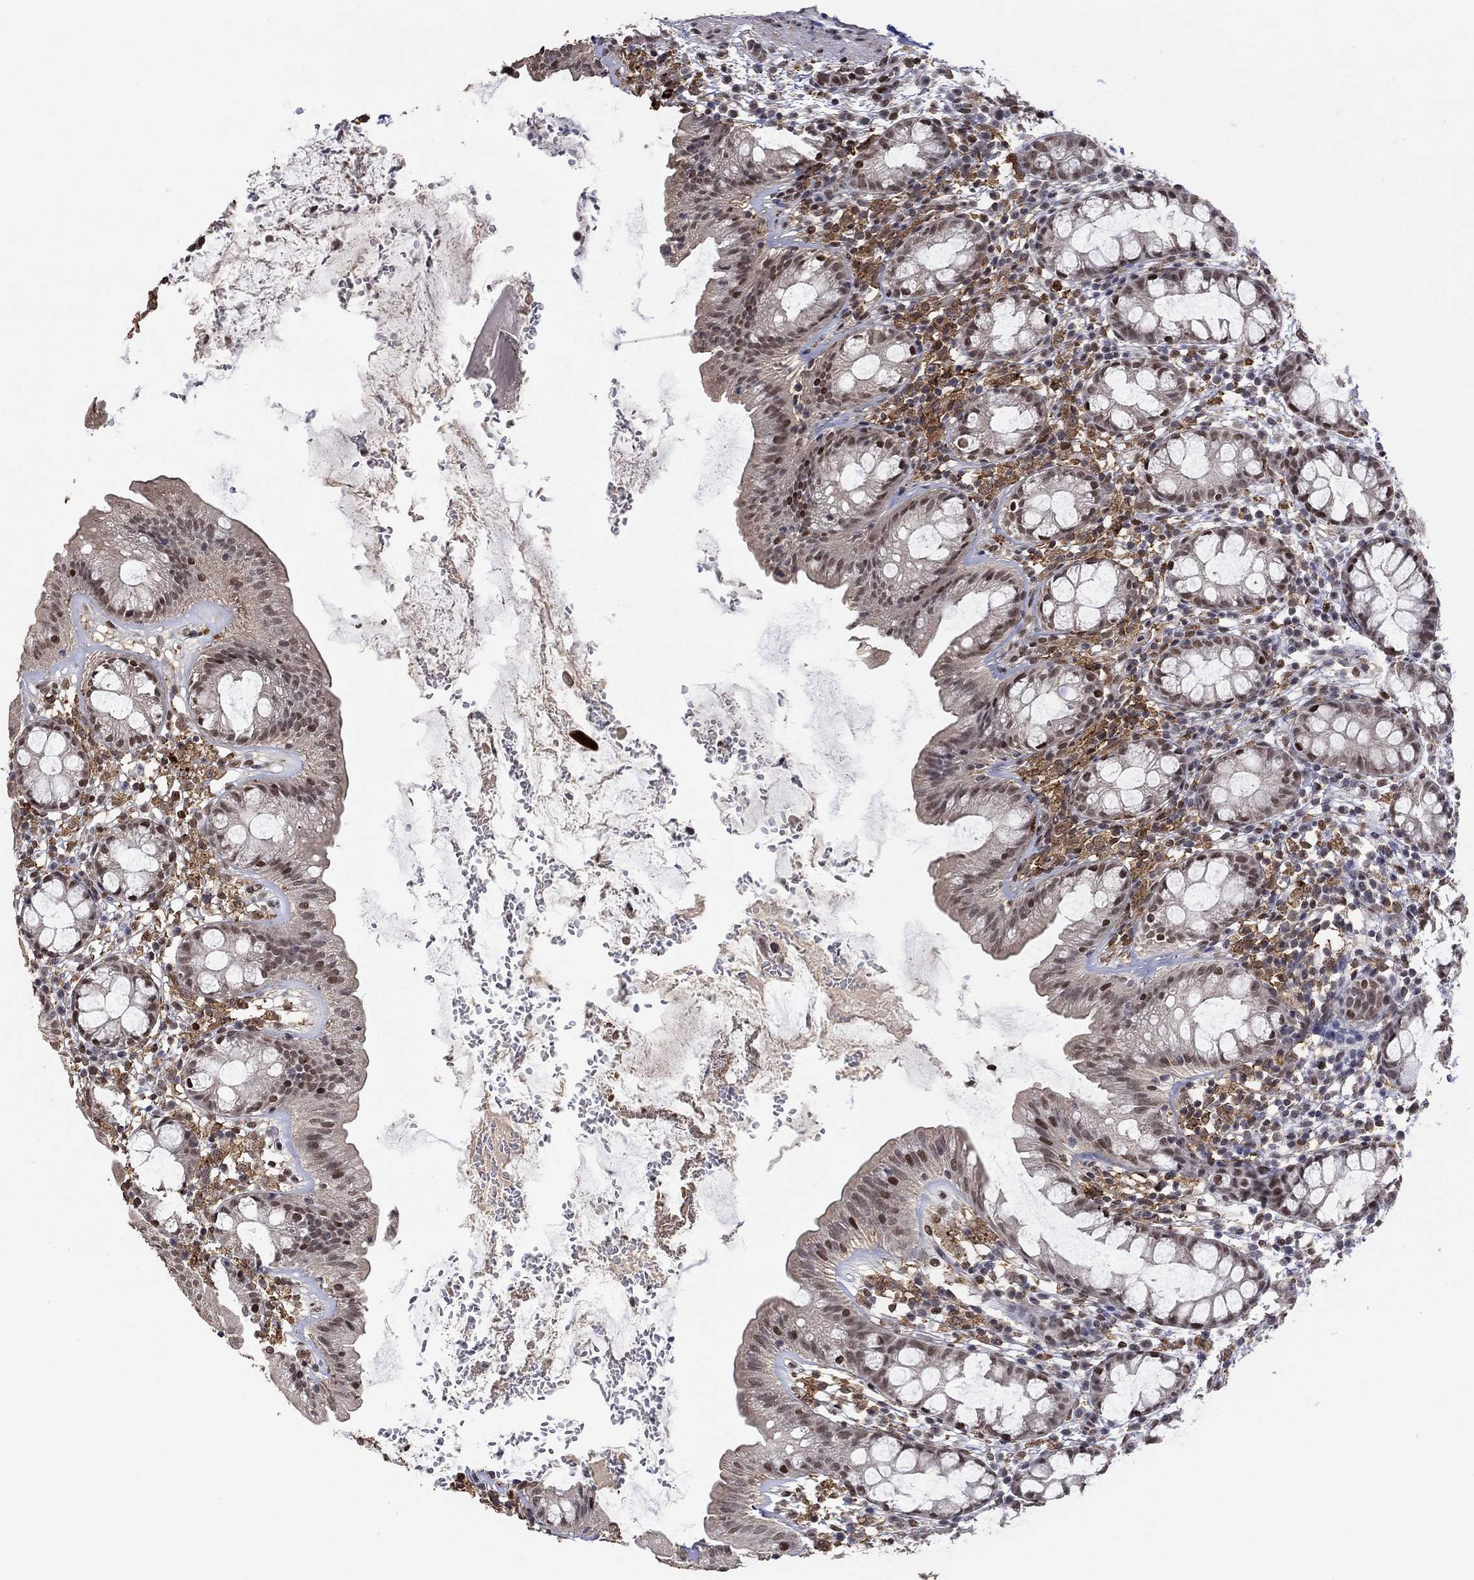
{"staining": {"intensity": "moderate", "quantity": "<25%", "location": "nuclear"}, "tissue": "rectum", "cell_type": "Glandular cells", "image_type": "normal", "snomed": [{"axis": "morphology", "description": "Normal tissue, NOS"}, {"axis": "topography", "description": "Rectum"}], "caption": "Immunohistochemical staining of benign human rectum exhibits moderate nuclear protein expression in about <25% of glandular cells.", "gene": "GRIA3", "patient": {"sex": "male", "age": 57}}